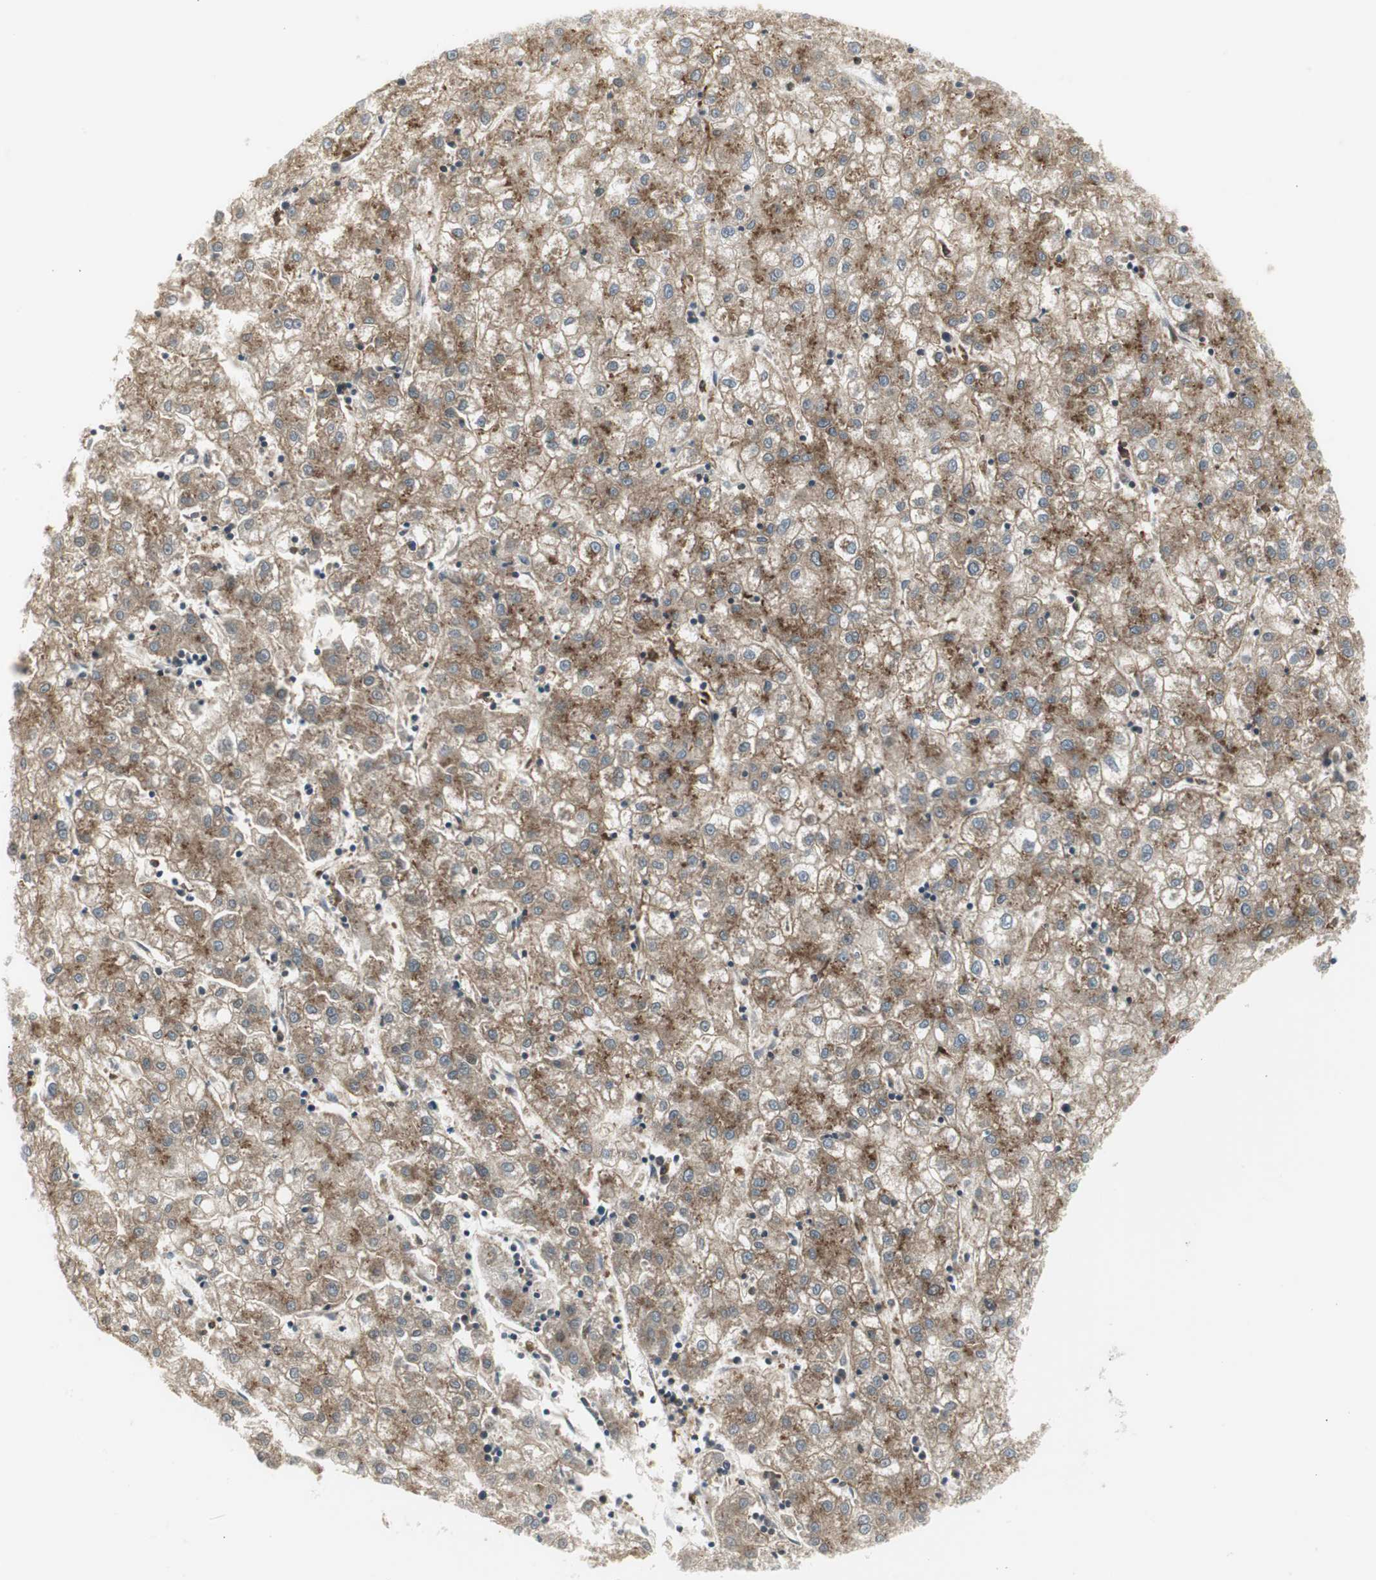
{"staining": {"intensity": "moderate", "quantity": ">75%", "location": "cytoplasmic/membranous"}, "tissue": "liver cancer", "cell_type": "Tumor cells", "image_type": "cancer", "snomed": [{"axis": "morphology", "description": "Carcinoma, Hepatocellular, NOS"}, {"axis": "topography", "description": "Liver"}], "caption": "An IHC micrograph of neoplastic tissue is shown. Protein staining in brown labels moderate cytoplasmic/membranous positivity in hepatocellular carcinoma (liver) within tumor cells.", "gene": "ATP6V1B2", "patient": {"sex": "male", "age": 72}}